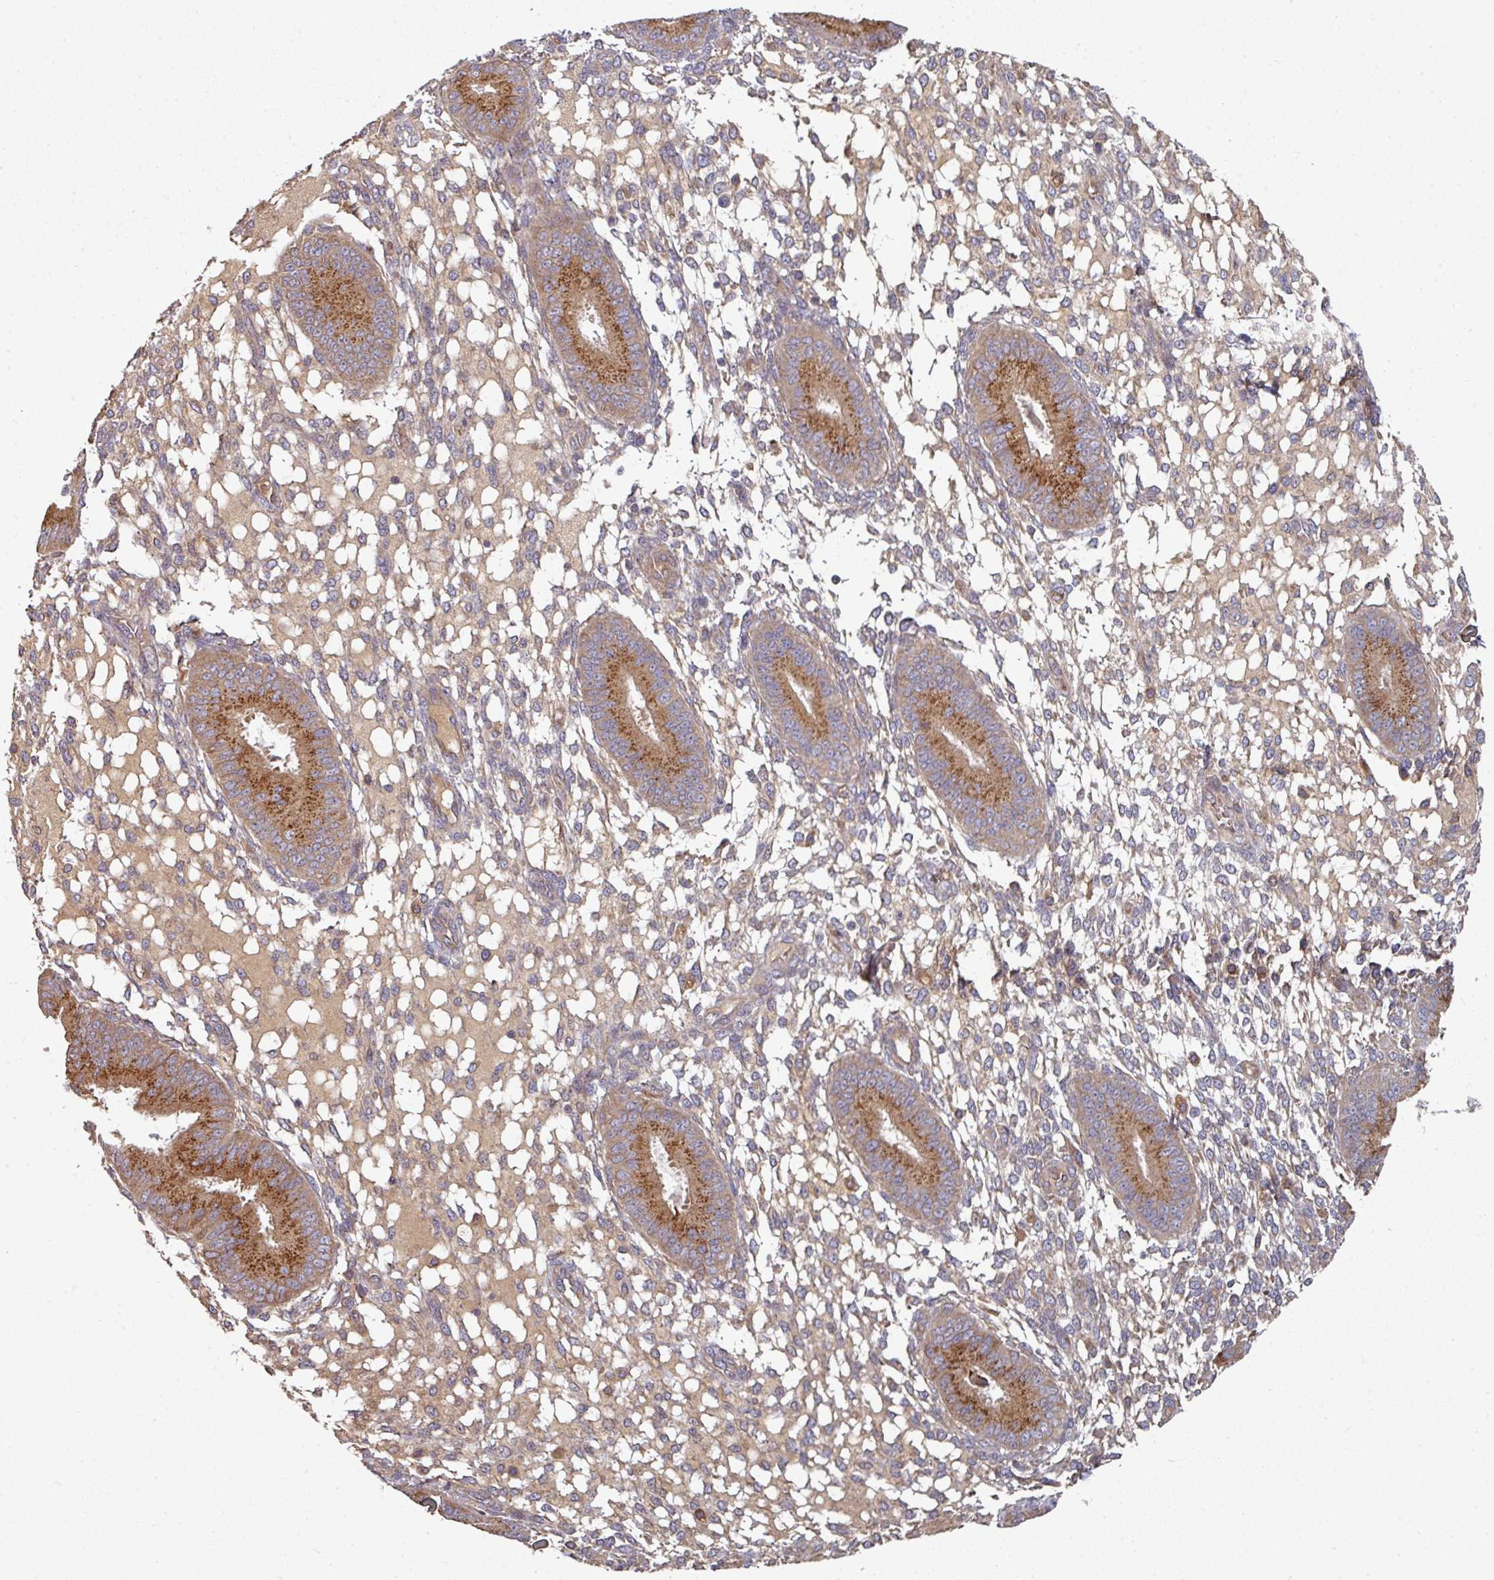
{"staining": {"intensity": "weak", "quantity": "<25%", "location": "cytoplasmic/membranous"}, "tissue": "endometrium", "cell_type": "Cells in endometrial stroma", "image_type": "normal", "snomed": [{"axis": "morphology", "description": "Normal tissue, NOS"}, {"axis": "topography", "description": "Endometrium"}], "caption": "This micrograph is of benign endometrium stained with IHC to label a protein in brown with the nuclei are counter-stained blue. There is no staining in cells in endometrial stroma. The staining is performed using DAB brown chromogen with nuclei counter-stained in using hematoxylin.", "gene": "EDEM2", "patient": {"sex": "female", "age": 49}}